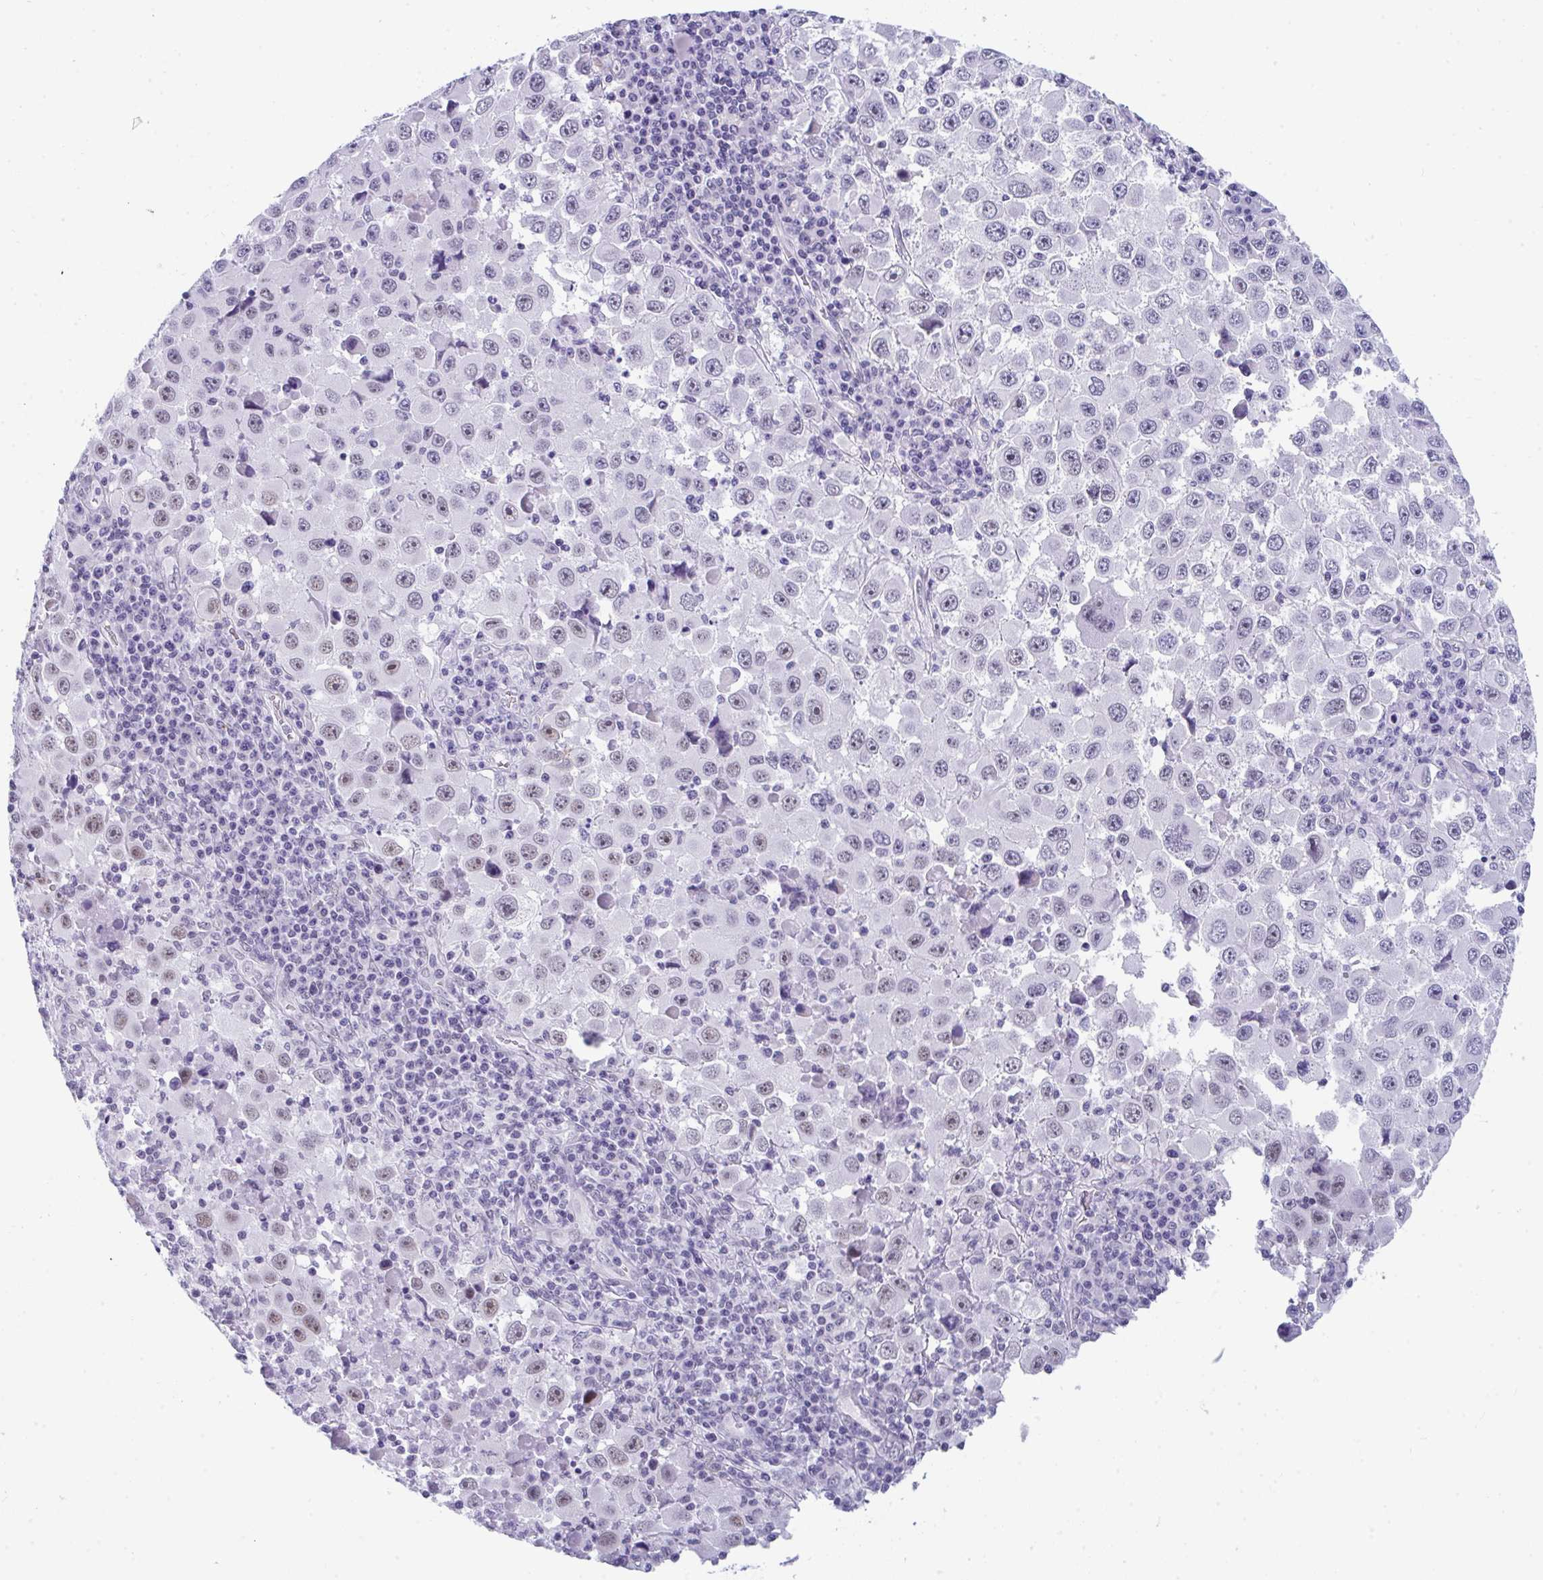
{"staining": {"intensity": "negative", "quantity": "none", "location": "none"}, "tissue": "melanoma", "cell_type": "Tumor cells", "image_type": "cancer", "snomed": [{"axis": "morphology", "description": "Malignant melanoma, Metastatic site"}, {"axis": "topography", "description": "Lymph node"}], "caption": "Tumor cells show no significant positivity in malignant melanoma (metastatic site).", "gene": "CDK13", "patient": {"sex": "female", "age": 67}}